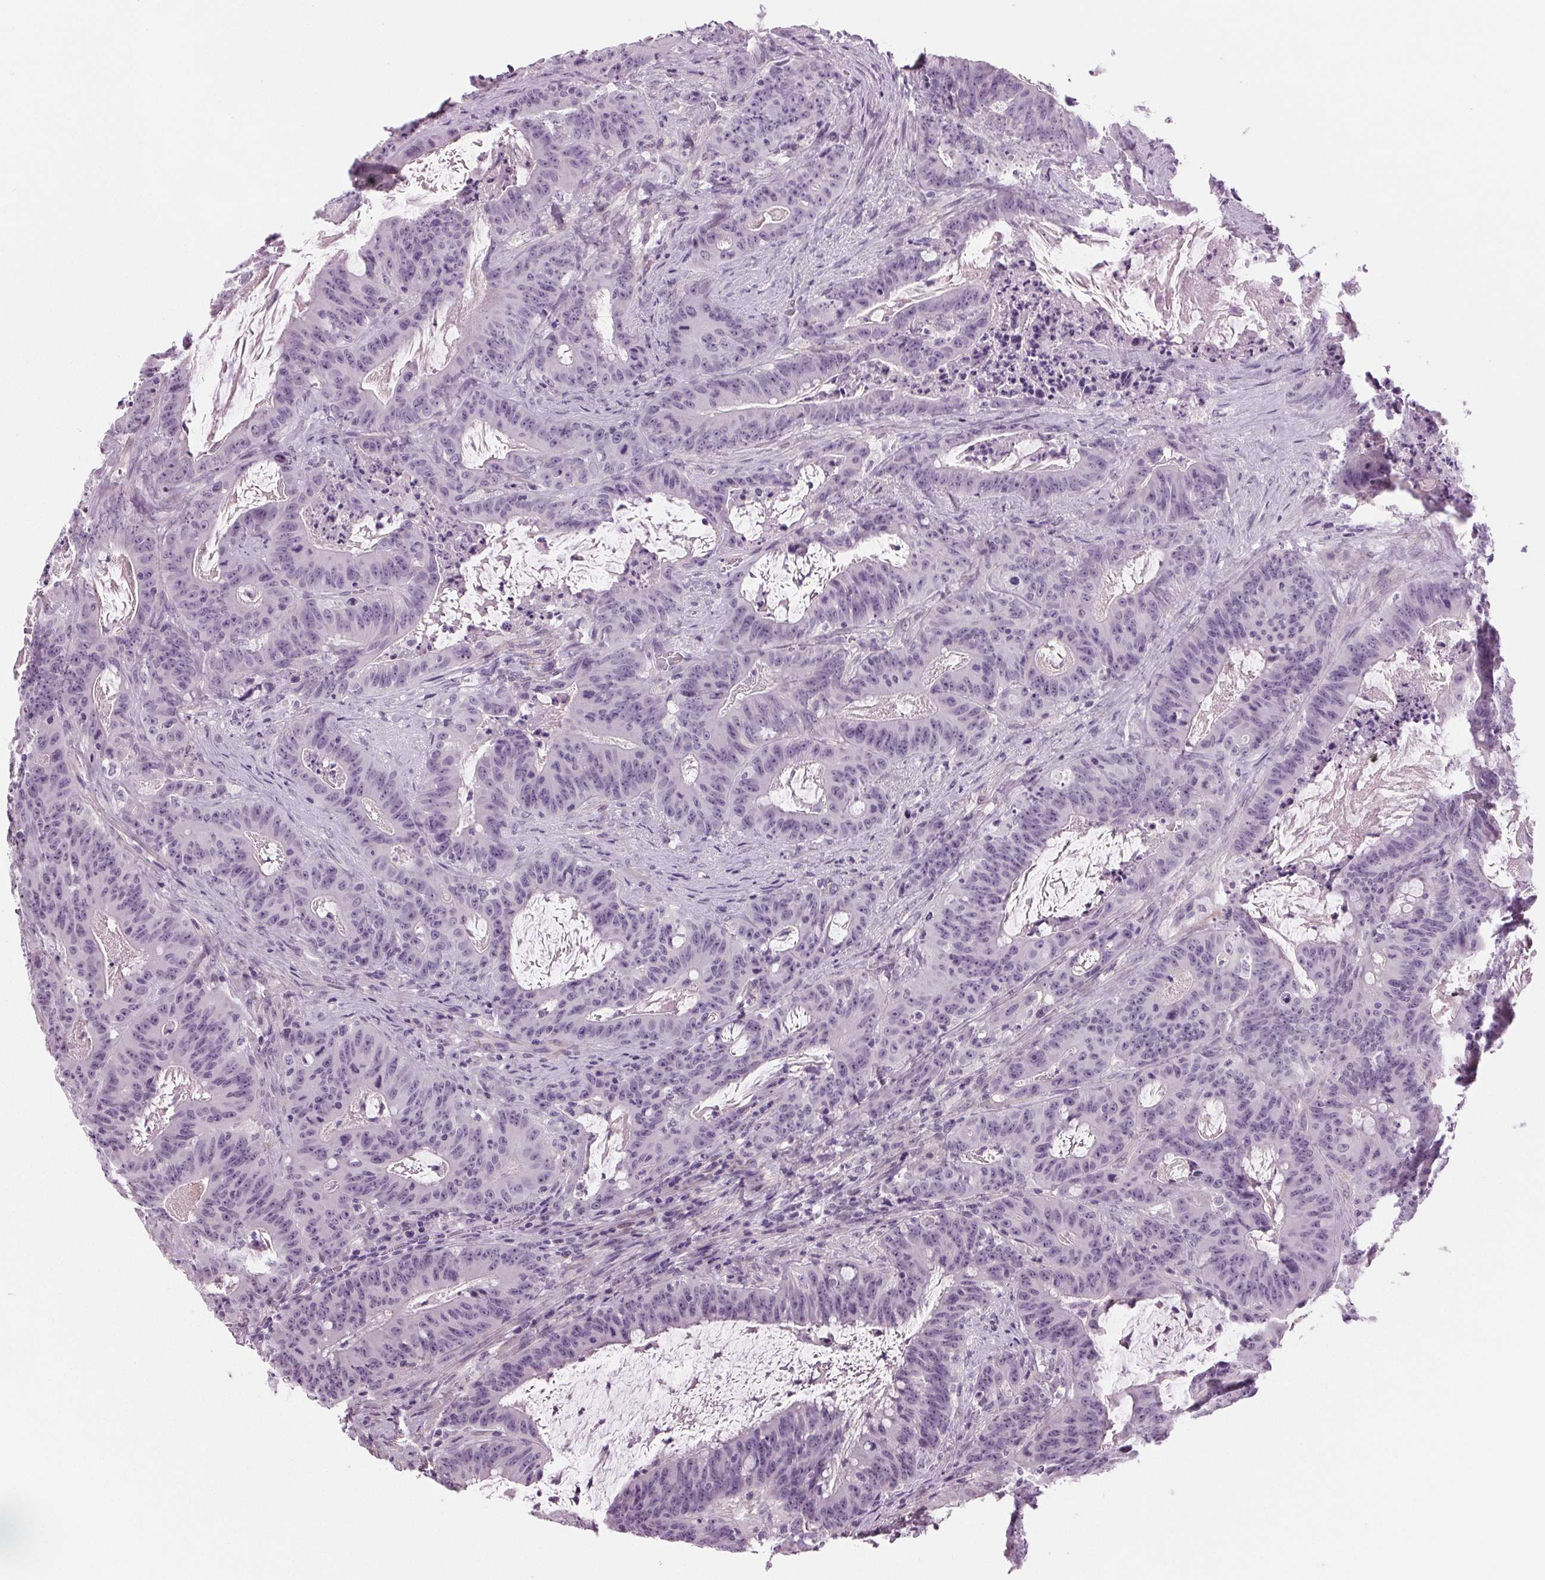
{"staining": {"intensity": "negative", "quantity": "none", "location": "none"}, "tissue": "colorectal cancer", "cell_type": "Tumor cells", "image_type": "cancer", "snomed": [{"axis": "morphology", "description": "Adenocarcinoma, NOS"}, {"axis": "topography", "description": "Colon"}], "caption": "Image shows no significant protein positivity in tumor cells of colorectal adenocarcinoma.", "gene": "BHLHE22", "patient": {"sex": "male", "age": 33}}